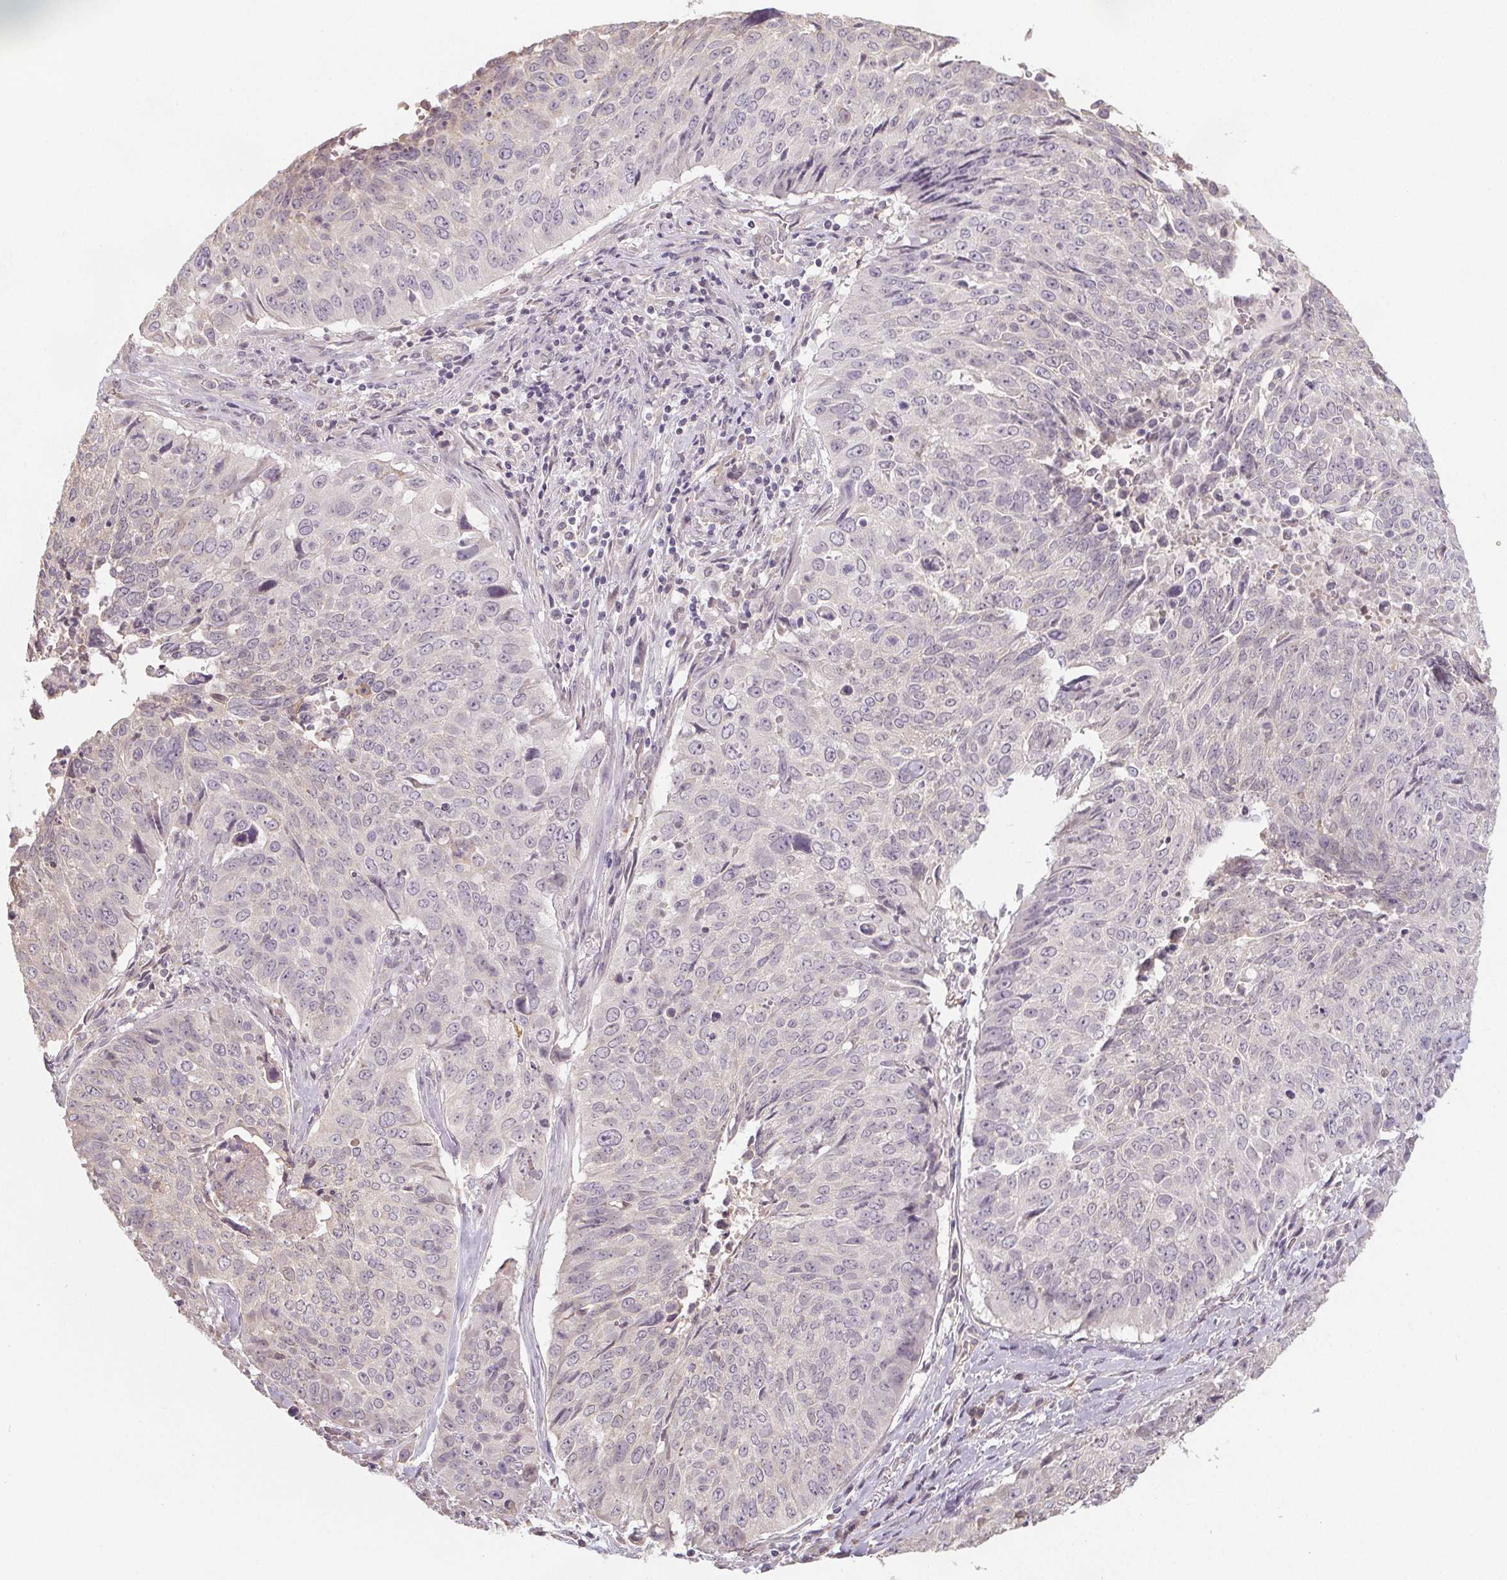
{"staining": {"intensity": "negative", "quantity": "none", "location": "none"}, "tissue": "lung cancer", "cell_type": "Tumor cells", "image_type": "cancer", "snomed": [{"axis": "morphology", "description": "Normal tissue, NOS"}, {"axis": "morphology", "description": "Squamous cell carcinoma, NOS"}, {"axis": "topography", "description": "Bronchus"}, {"axis": "topography", "description": "Lung"}], "caption": "Immunohistochemistry micrograph of neoplastic tissue: human squamous cell carcinoma (lung) stained with DAB (3,3'-diaminobenzidine) demonstrates no significant protein expression in tumor cells.", "gene": "SLC26A2", "patient": {"sex": "male", "age": 64}}